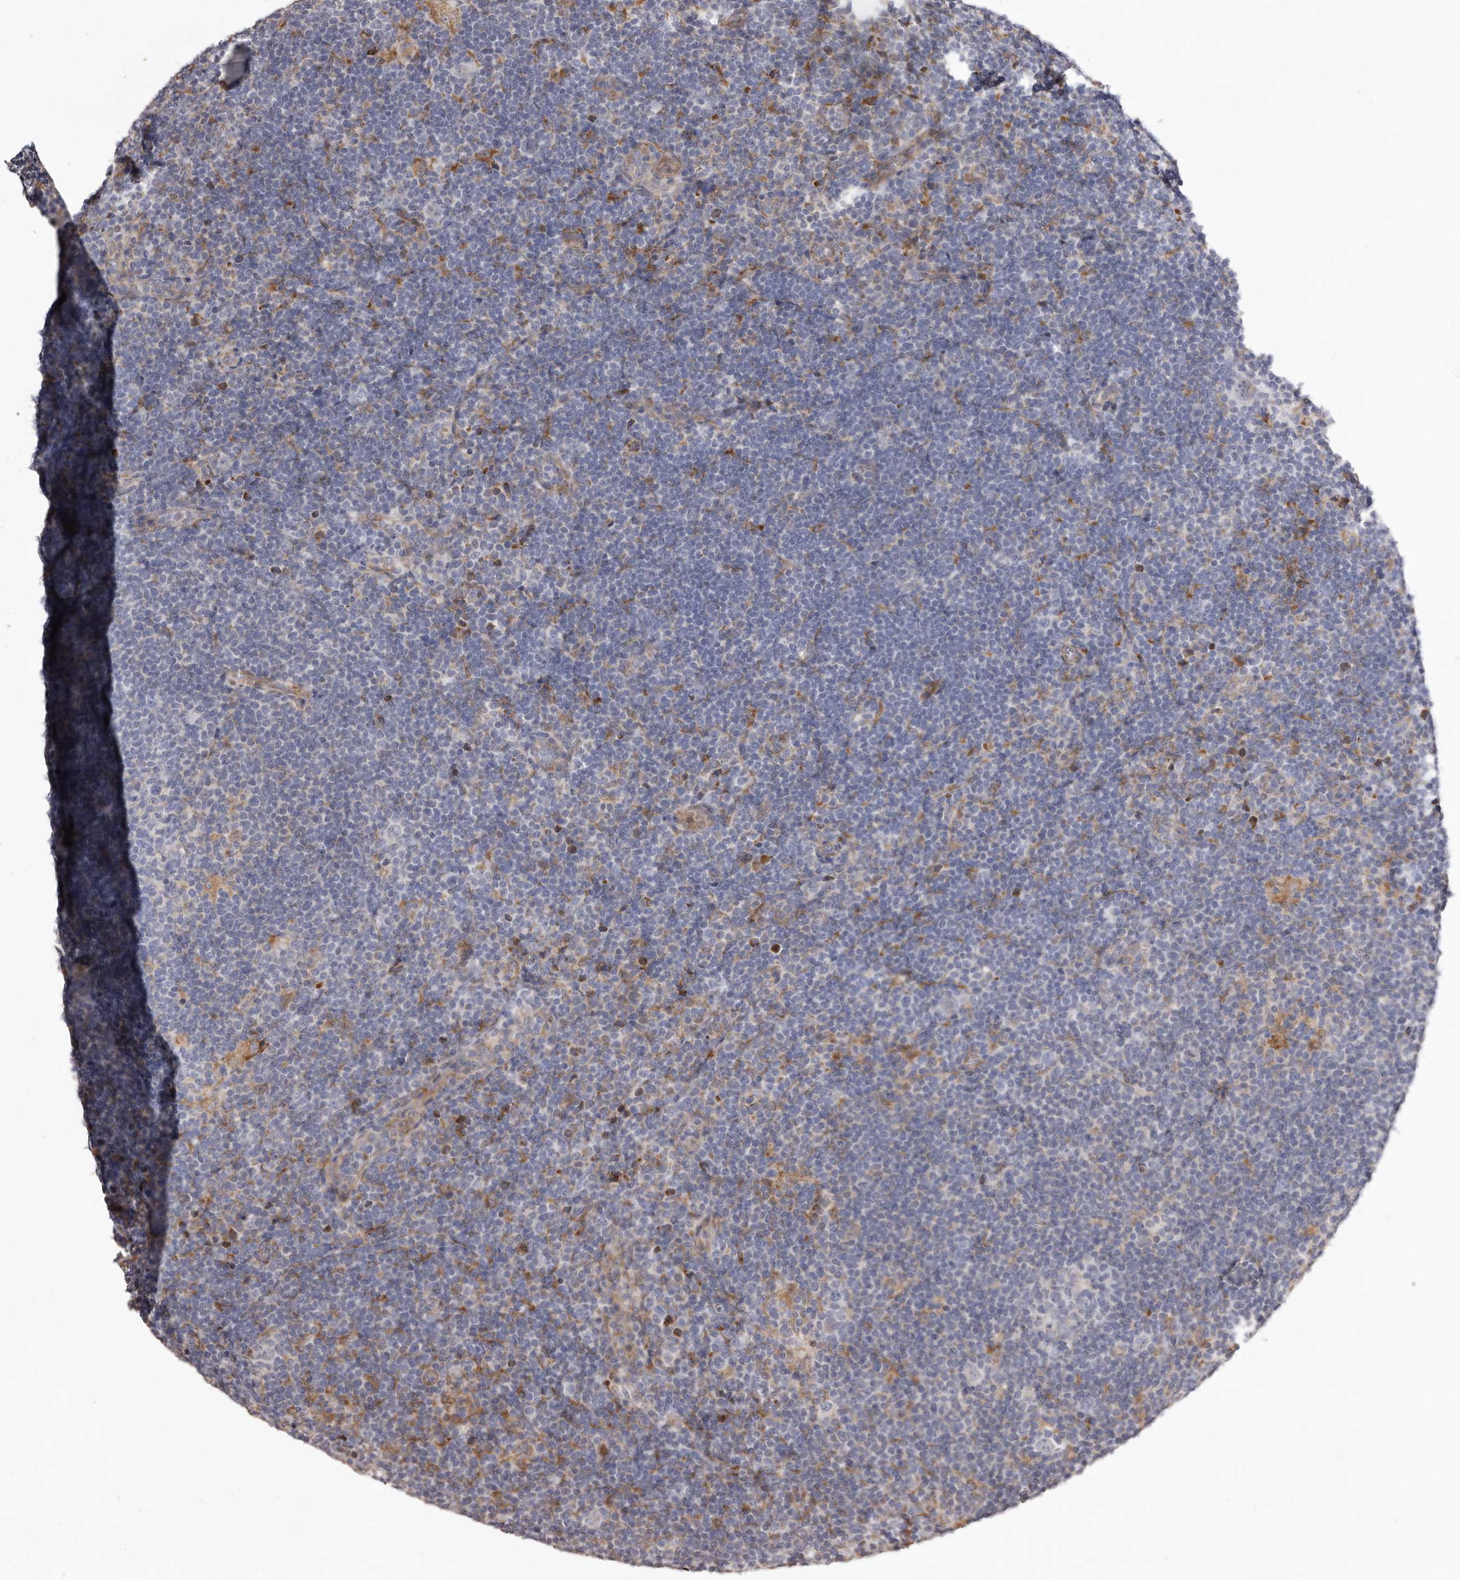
{"staining": {"intensity": "negative", "quantity": "none", "location": "none"}, "tissue": "lymphoma", "cell_type": "Tumor cells", "image_type": "cancer", "snomed": [{"axis": "morphology", "description": "Hodgkin's disease, NOS"}, {"axis": "topography", "description": "Lymph node"}], "caption": "DAB immunohistochemical staining of Hodgkin's disease shows no significant staining in tumor cells. Brightfield microscopy of immunohistochemistry (IHC) stained with DAB (brown) and hematoxylin (blue), captured at high magnification.", "gene": "PIGX", "patient": {"sex": "female", "age": 57}}